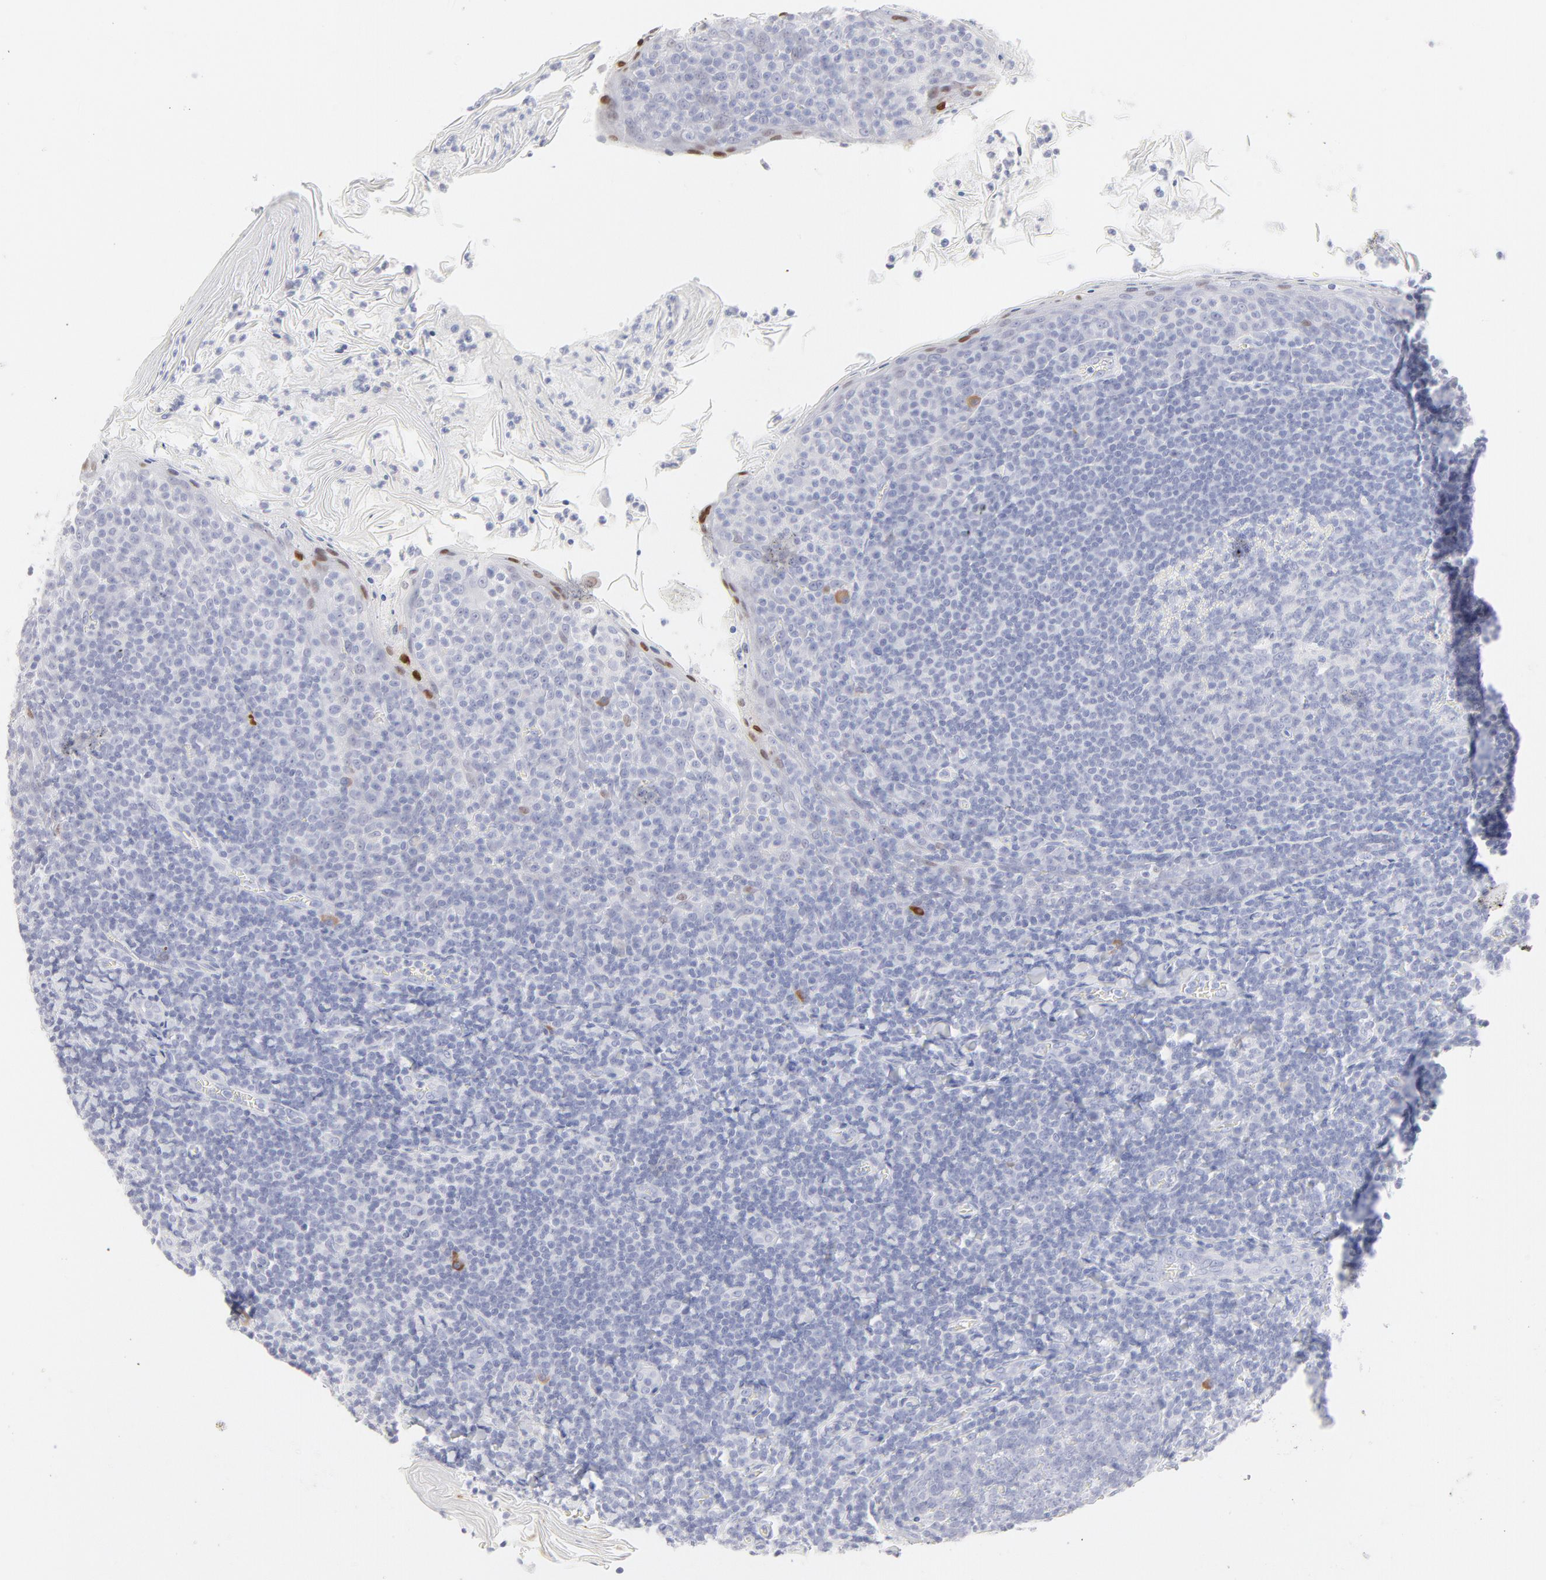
{"staining": {"intensity": "negative", "quantity": "none", "location": "none"}, "tissue": "tonsil", "cell_type": "Germinal center cells", "image_type": "normal", "snomed": [{"axis": "morphology", "description": "Normal tissue, NOS"}, {"axis": "topography", "description": "Tonsil"}], "caption": "IHC image of normal tonsil: tonsil stained with DAB exhibits no significant protein positivity in germinal center cells.", "gene": "ELF3", "patient": {"sex": "male", "age": 31}}